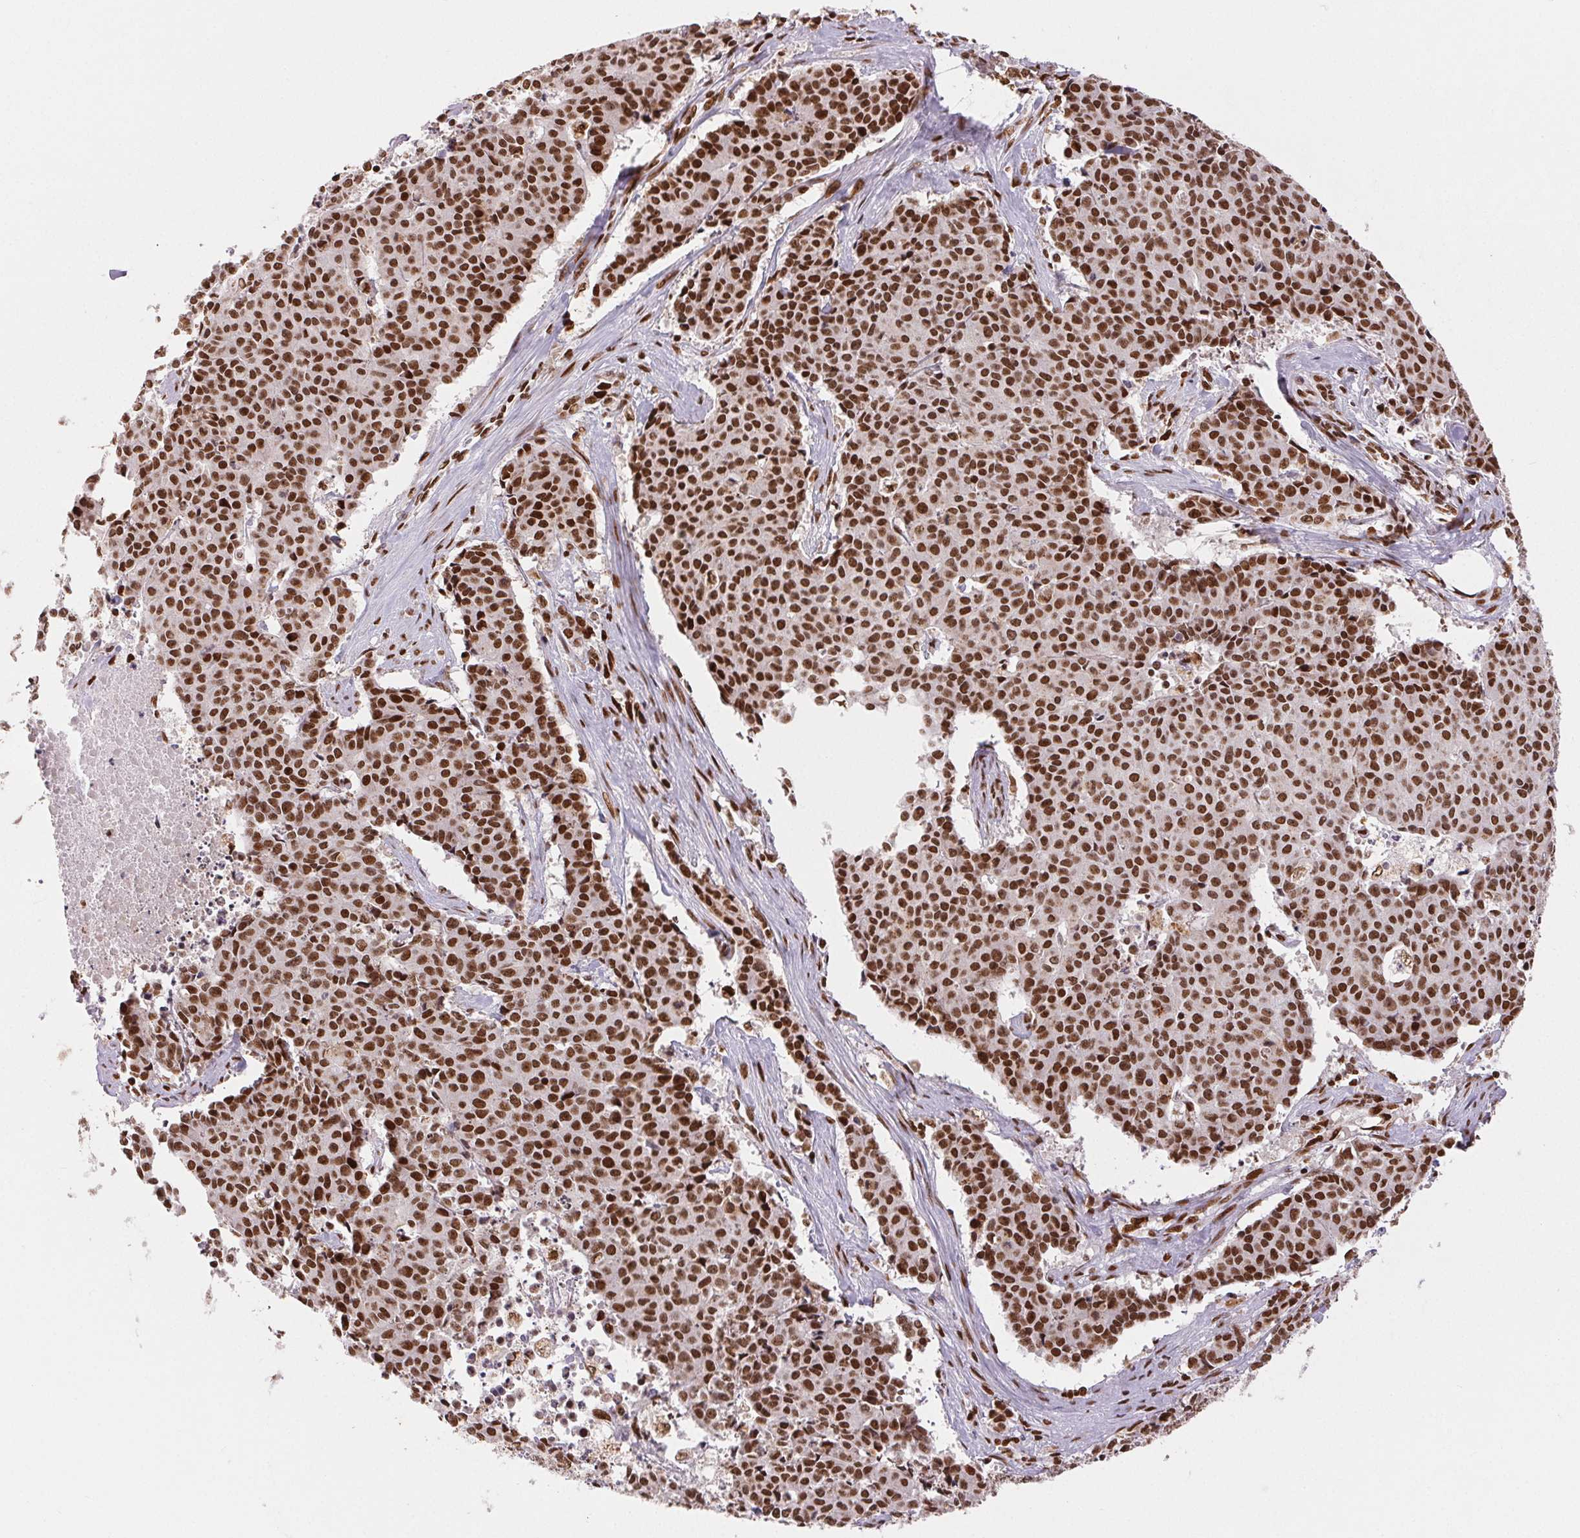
{"staining": {"intensity": "moderate", "quantity": ">75%", "location": "nuclear"}, "tissue": "cervical cancer", "cell_type": "Tumor cells", "image_type": "cancer", "snomed": [{"axis": "morphology", "description": "Squamous cell carcinoma, NOS"}, {"axis": "topography", "description": "Cervix"}], "caption": "Protein analysis of cervical squamous cell carcinoma tissue exhibits moderate nuclear staining in about >75% of tumor cells. (brown staining indicates protein expression, while blue staining denotes nuclei).", "gene": "ZNF80", "patient": {"sex": "female", "age": 28}}